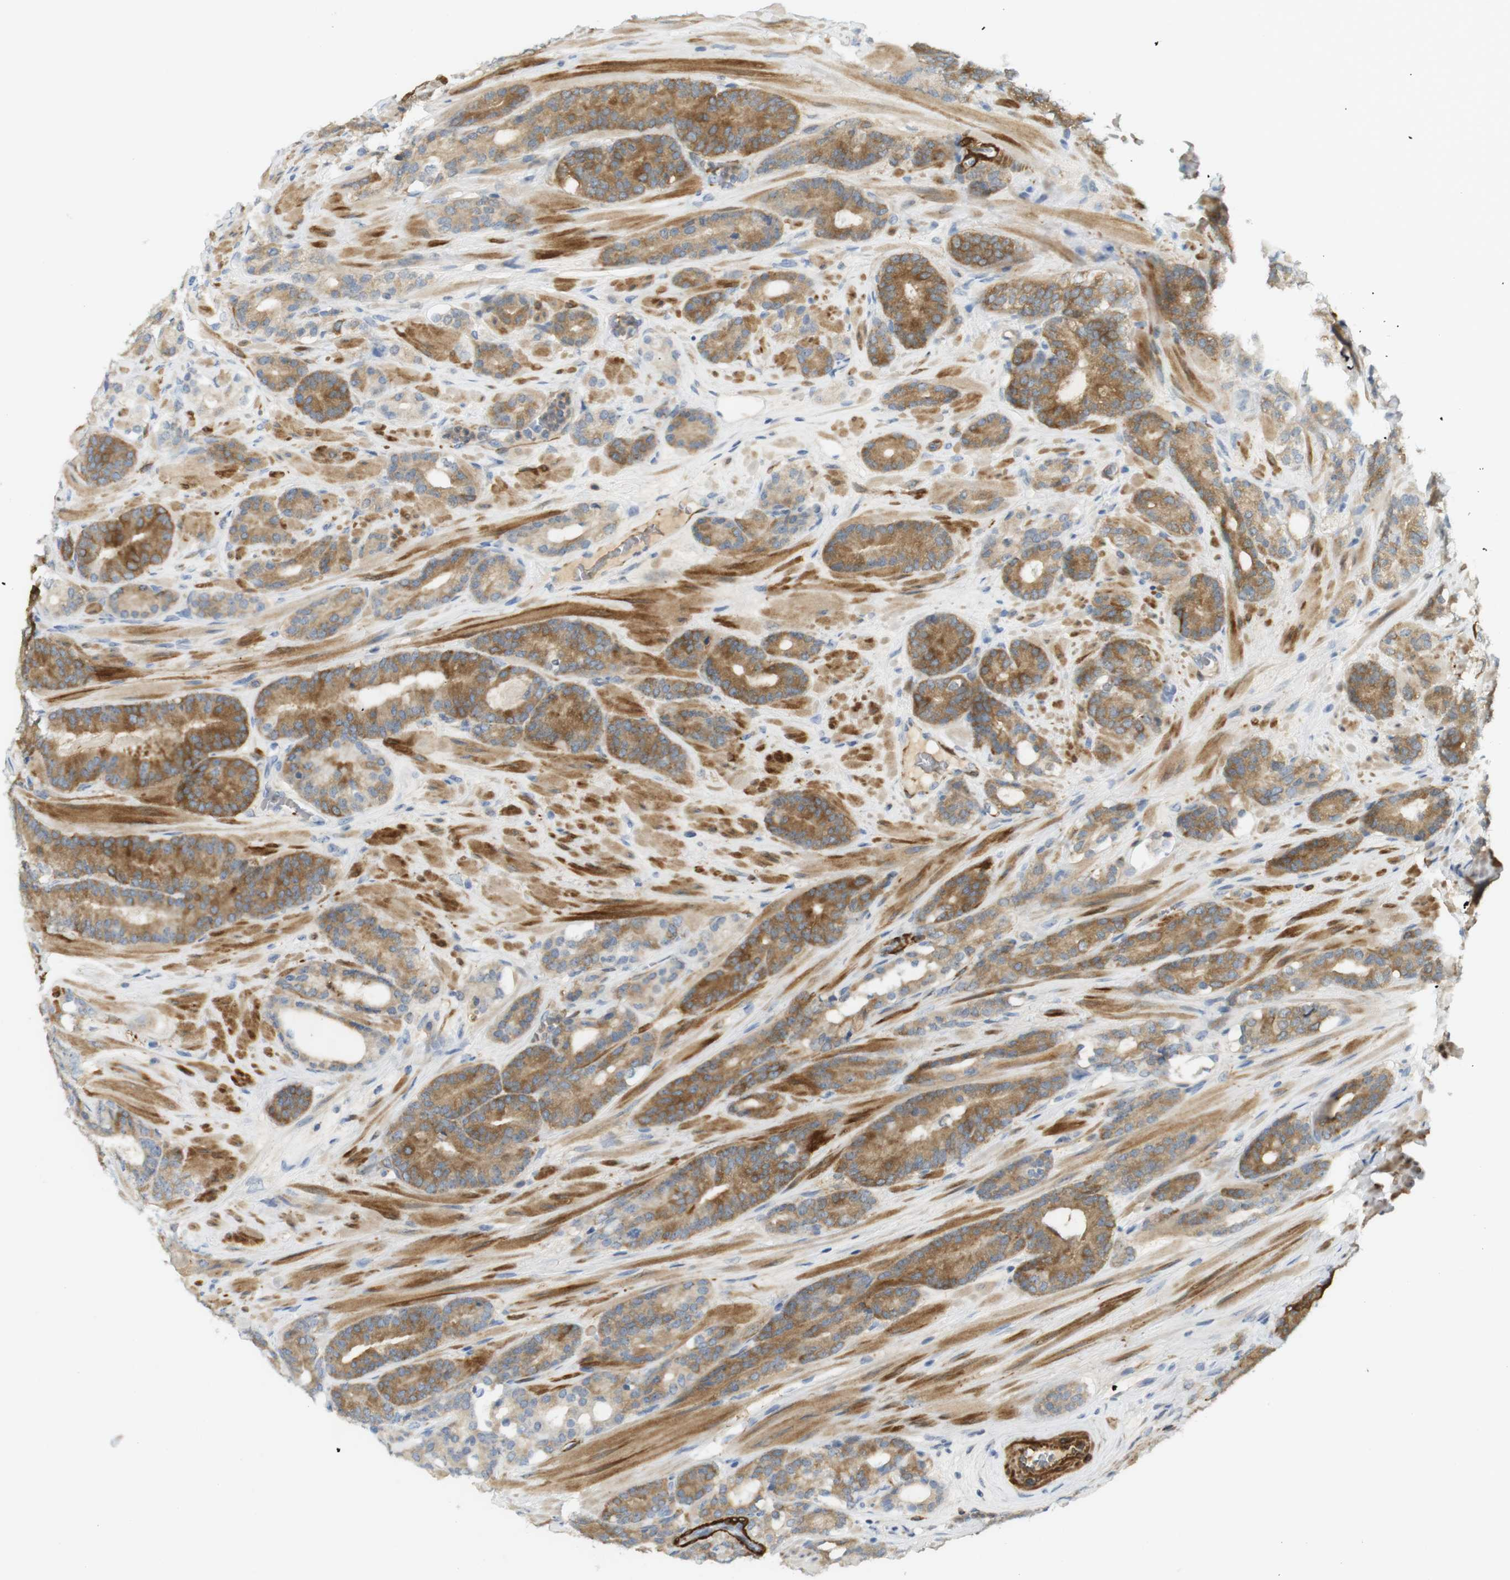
{"staining": {"intensity": "moderate", "quantity": ">75%", "location": "cytoplasmic/membranous"}, "tissue": "prostate cancer", "cell_type": "Tumor cells", "image_type": "cancer", "snomed": [{"axis": "morphology", "description": "Adenocarcinoma, Low grade"}, {"axis": "topography", "description": "Prostate"}], "caption": "Brown immunohistochemical staining in human low-grade adenocarcinoma (prostate) exhibits moderate cytoplasmic/membranous expression in about >75% of tumor cells.", "gene": "PDE3A", "patient": {"sex": "male", "age": 63}}